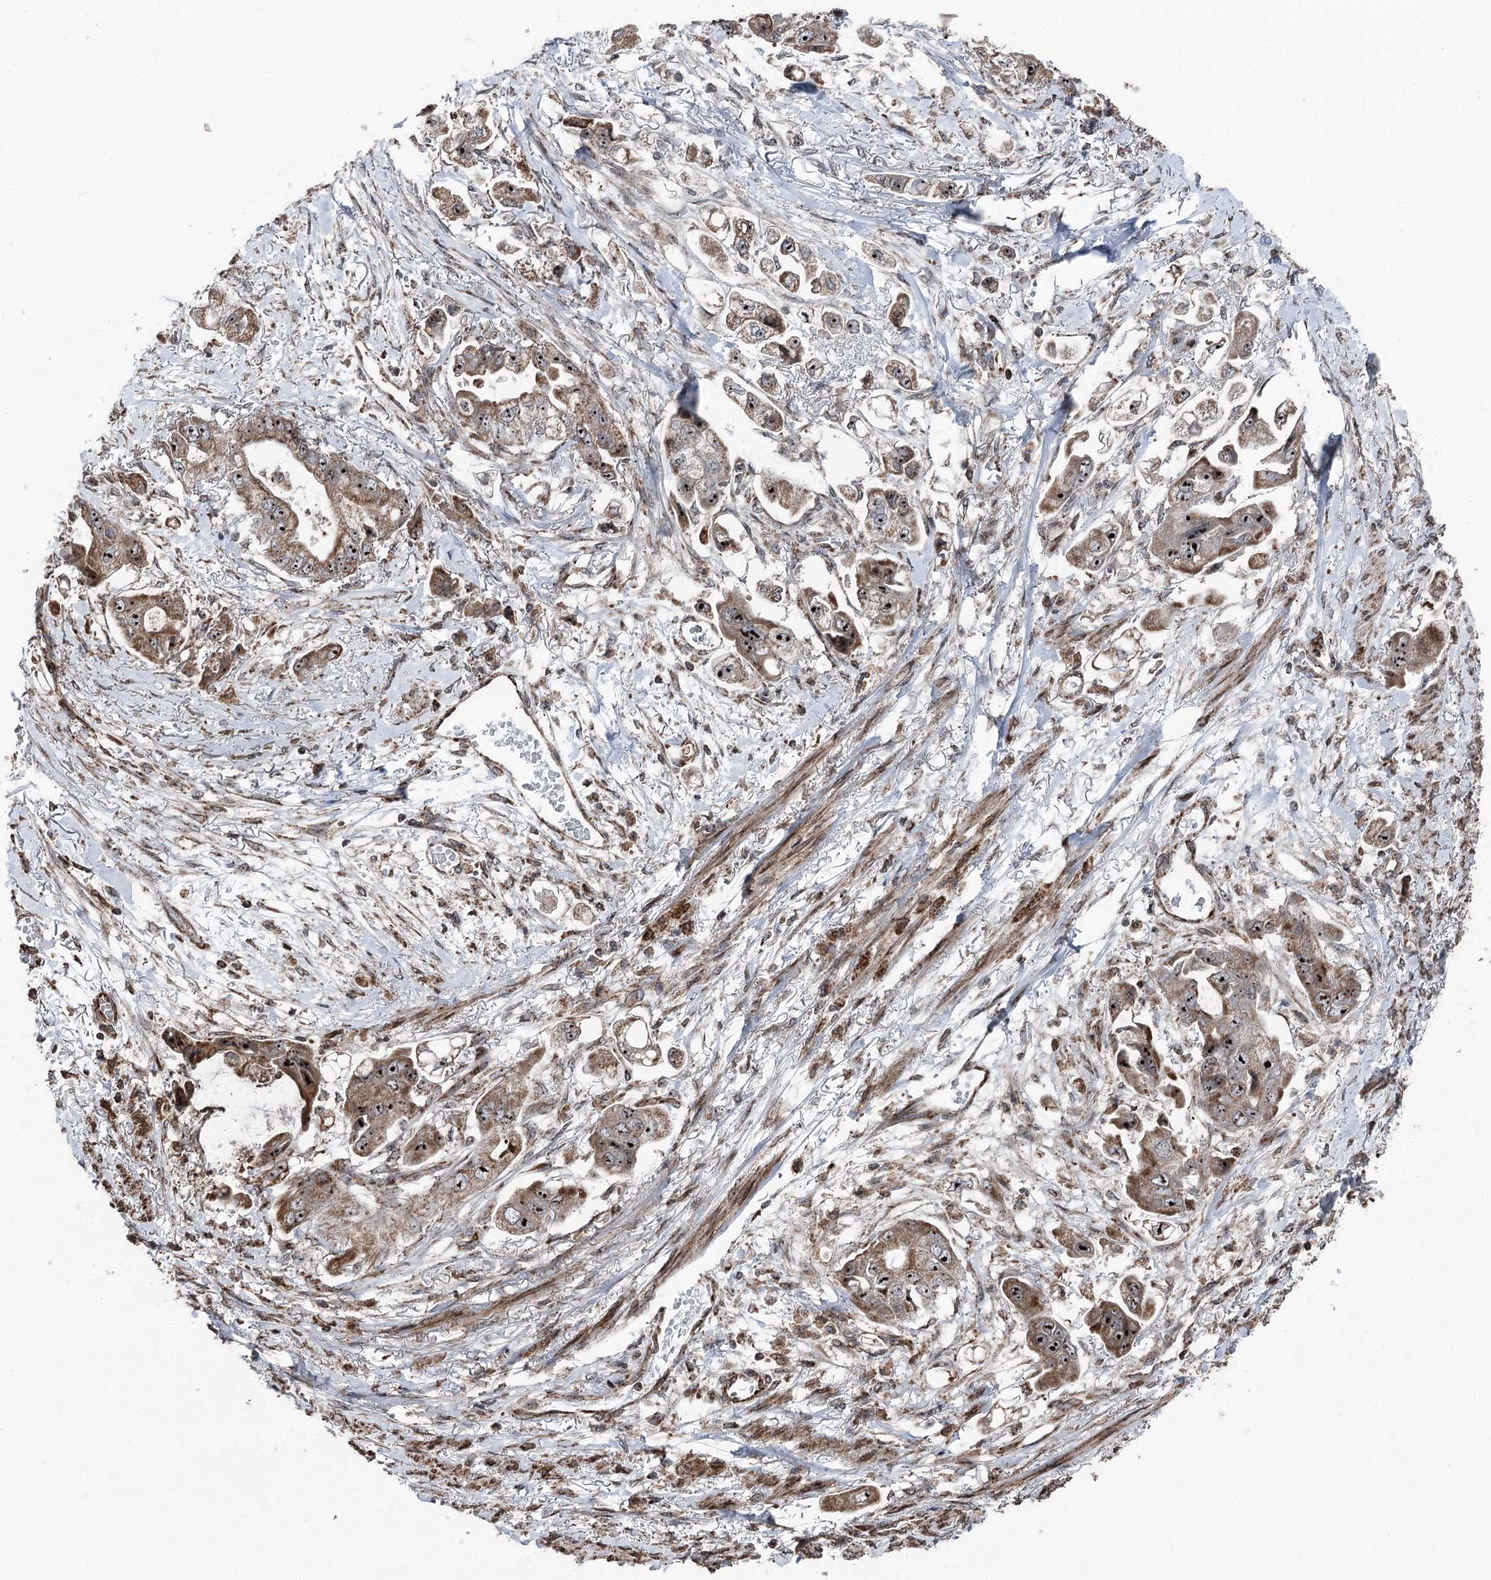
{"staining": {"intensity": "strong", "quantity": ">75%", "location": "cytoplasmic/membranous,nuclear"}, "tissue": "stomach cancer", "cell_type": "Tumor cells", "image_type": "cancer", "snomed": [{"axis": "morphology", "description": "Adenocarcinoma, NOS"}, {"axis": "topography", "description": "Stomach"}], "caption": "Stomach cancer tissue reveals strong cytoplasmic/membranous and nuclear positivity in approximately >75% of tumor cells", "gene": "STEEP1", "patient": {"sex": "male", "age": 62}}